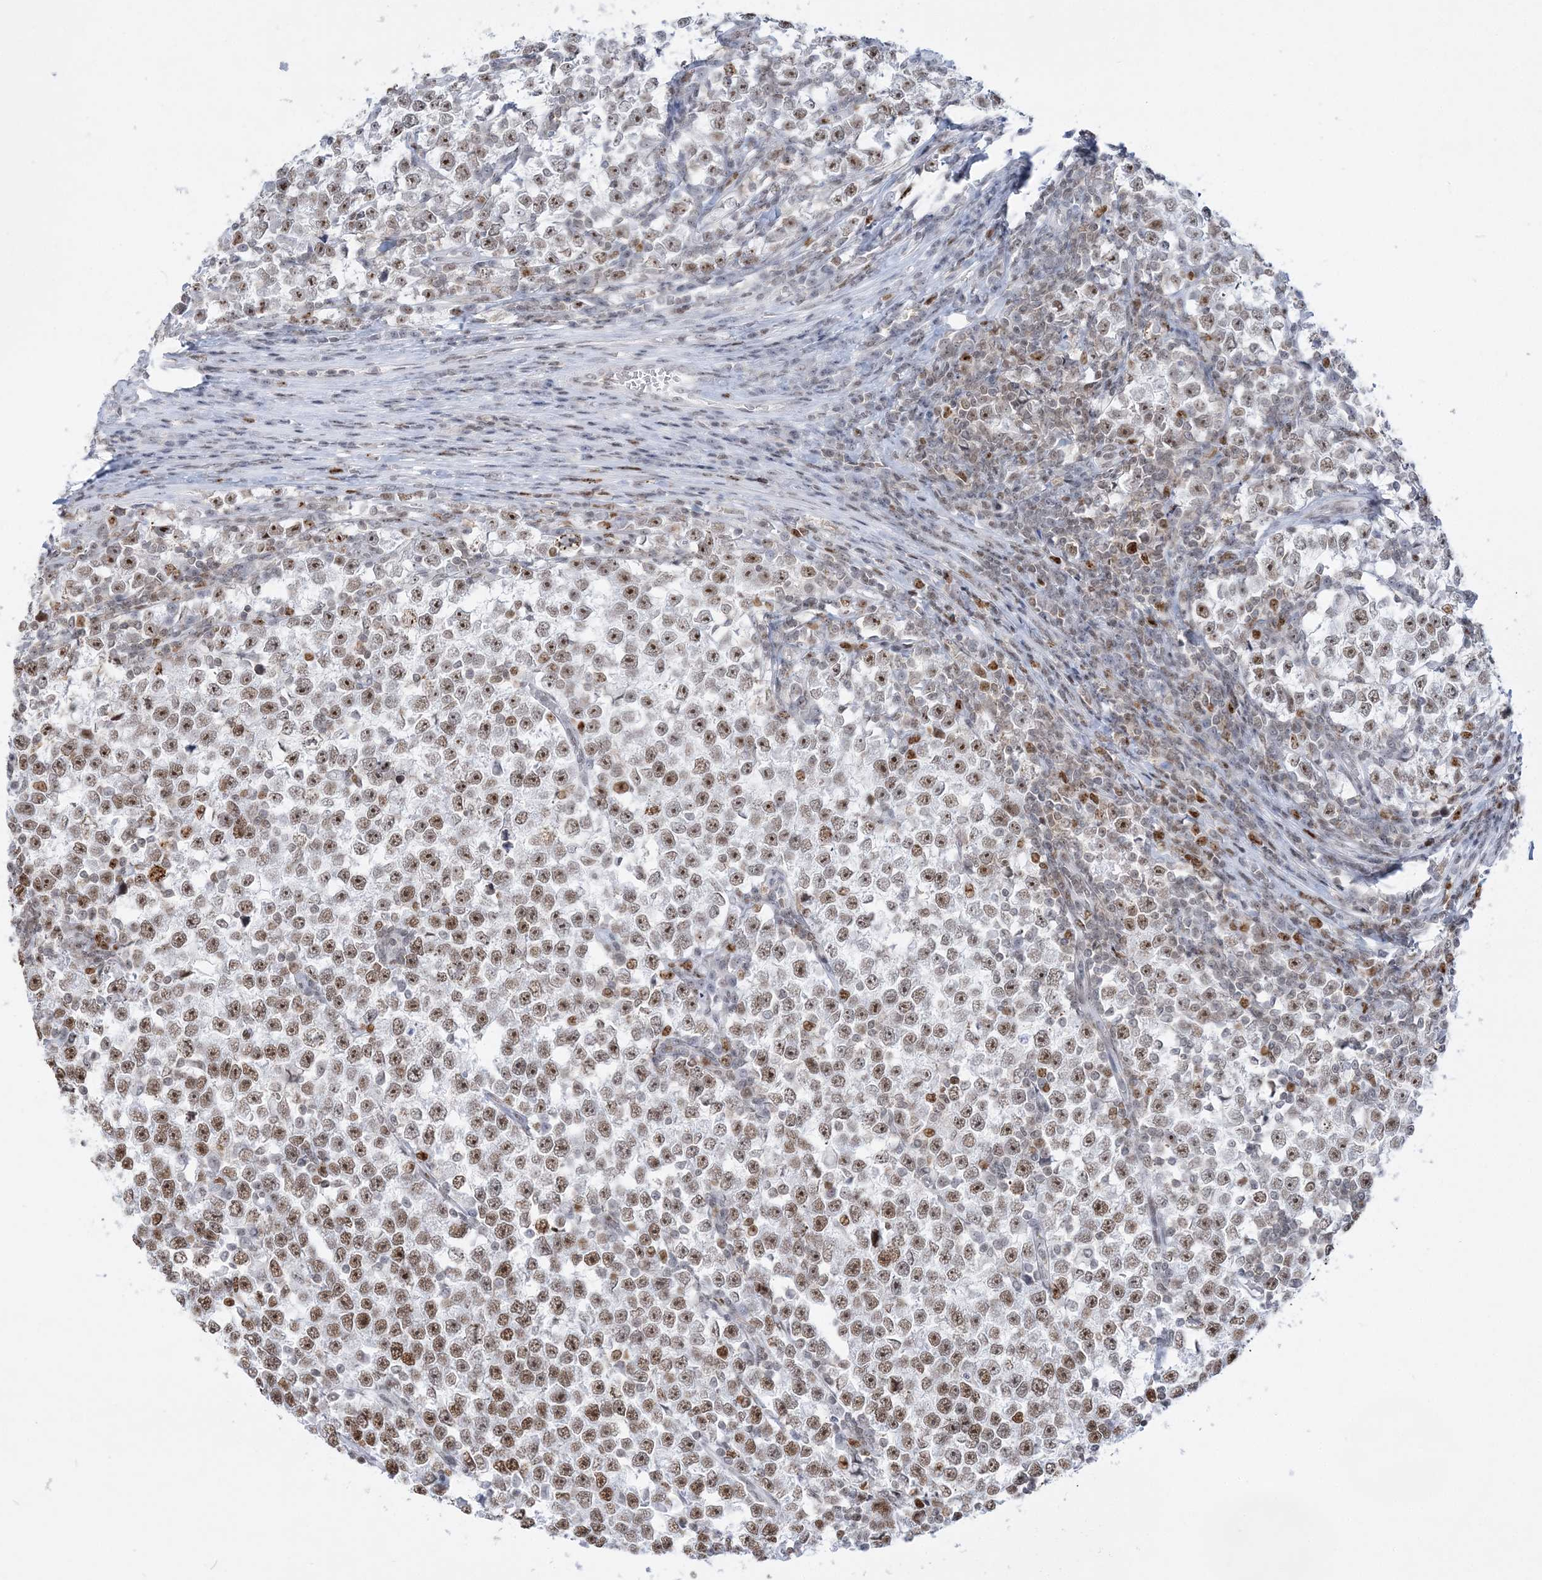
{"staining": {"intensity": "moderate", "quantity": ">75%", "location": "nuclear"}, "tissue": "testis cancer", "cell_type": "Tumor cells", "image_type": "cancer", "snomed": [{"axis": "morphology", "description": "Normal tissue, NOS"}, {"axis": "morphology", "description": "Seminoma, NOS"}, {"axis": "topography", "description": "Testis"}], "caption": "DAB (3,3'-diaminobenzidine) immunohistochemical staining of testis cancer exhibits moderate nuclear protein expression in about >75% of tumor cells.", "gene": "DDX21", "patient": {"sex": "male", "age": 43}}